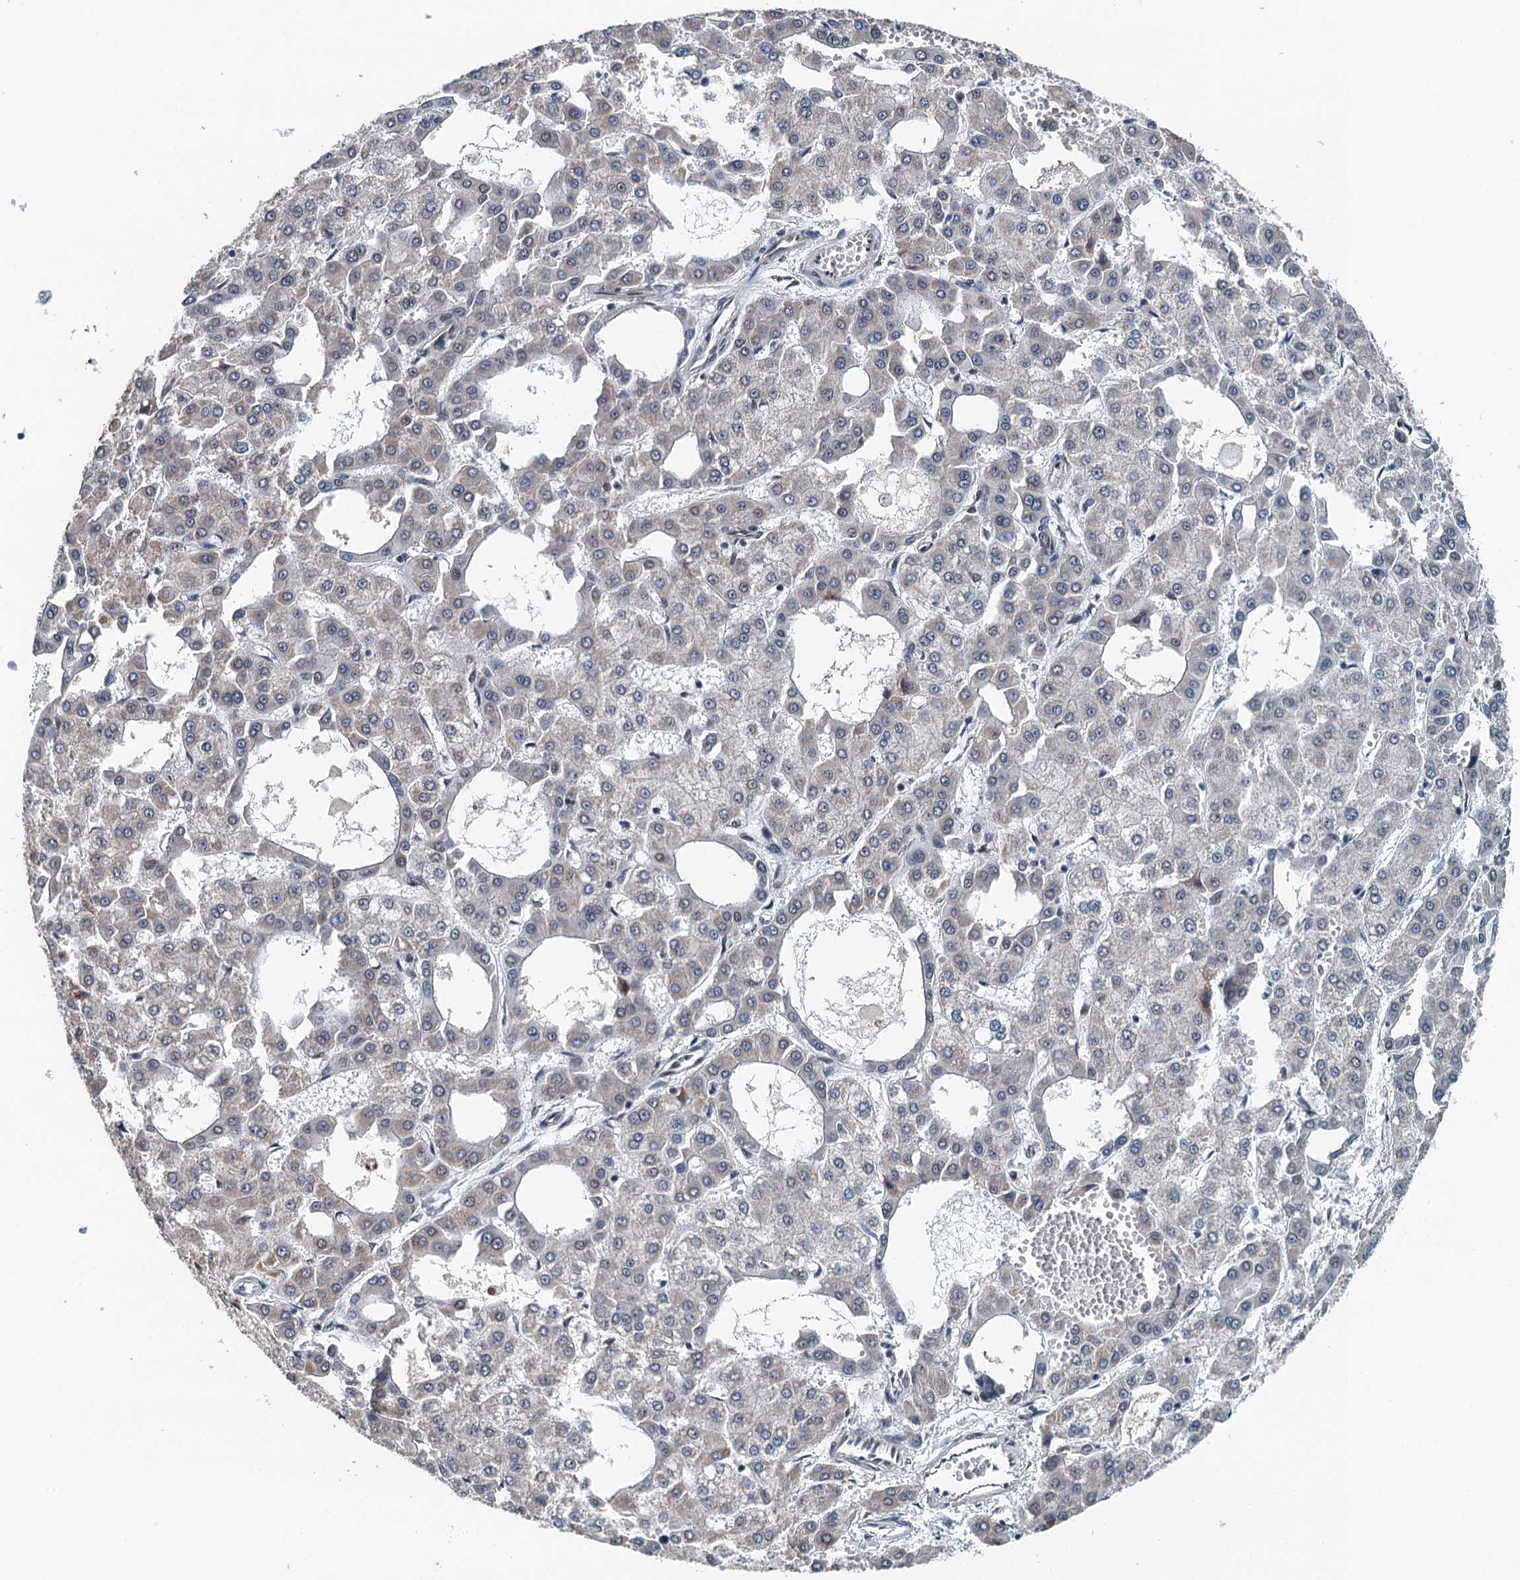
{"staining": {"intensity": "negative", "quantity": "none", "location": "none"}, "tissue": "liver cancer", "cell_type": "Tumor cells", "image_type": "cancer", "snomed": [{"axis": "morphology", "description": "Carcinoma, Hepatocellular, NOS"}, {"axis": "topography", "description": "Liver"}], "caption": "Hepatocellular carcinoma (liver) stained for a protein using immunohistochemistry (IHC) reveals no positivity tumor cells.", "gene": "MTA3", "patient": {"sex": "male", "age": 47}}